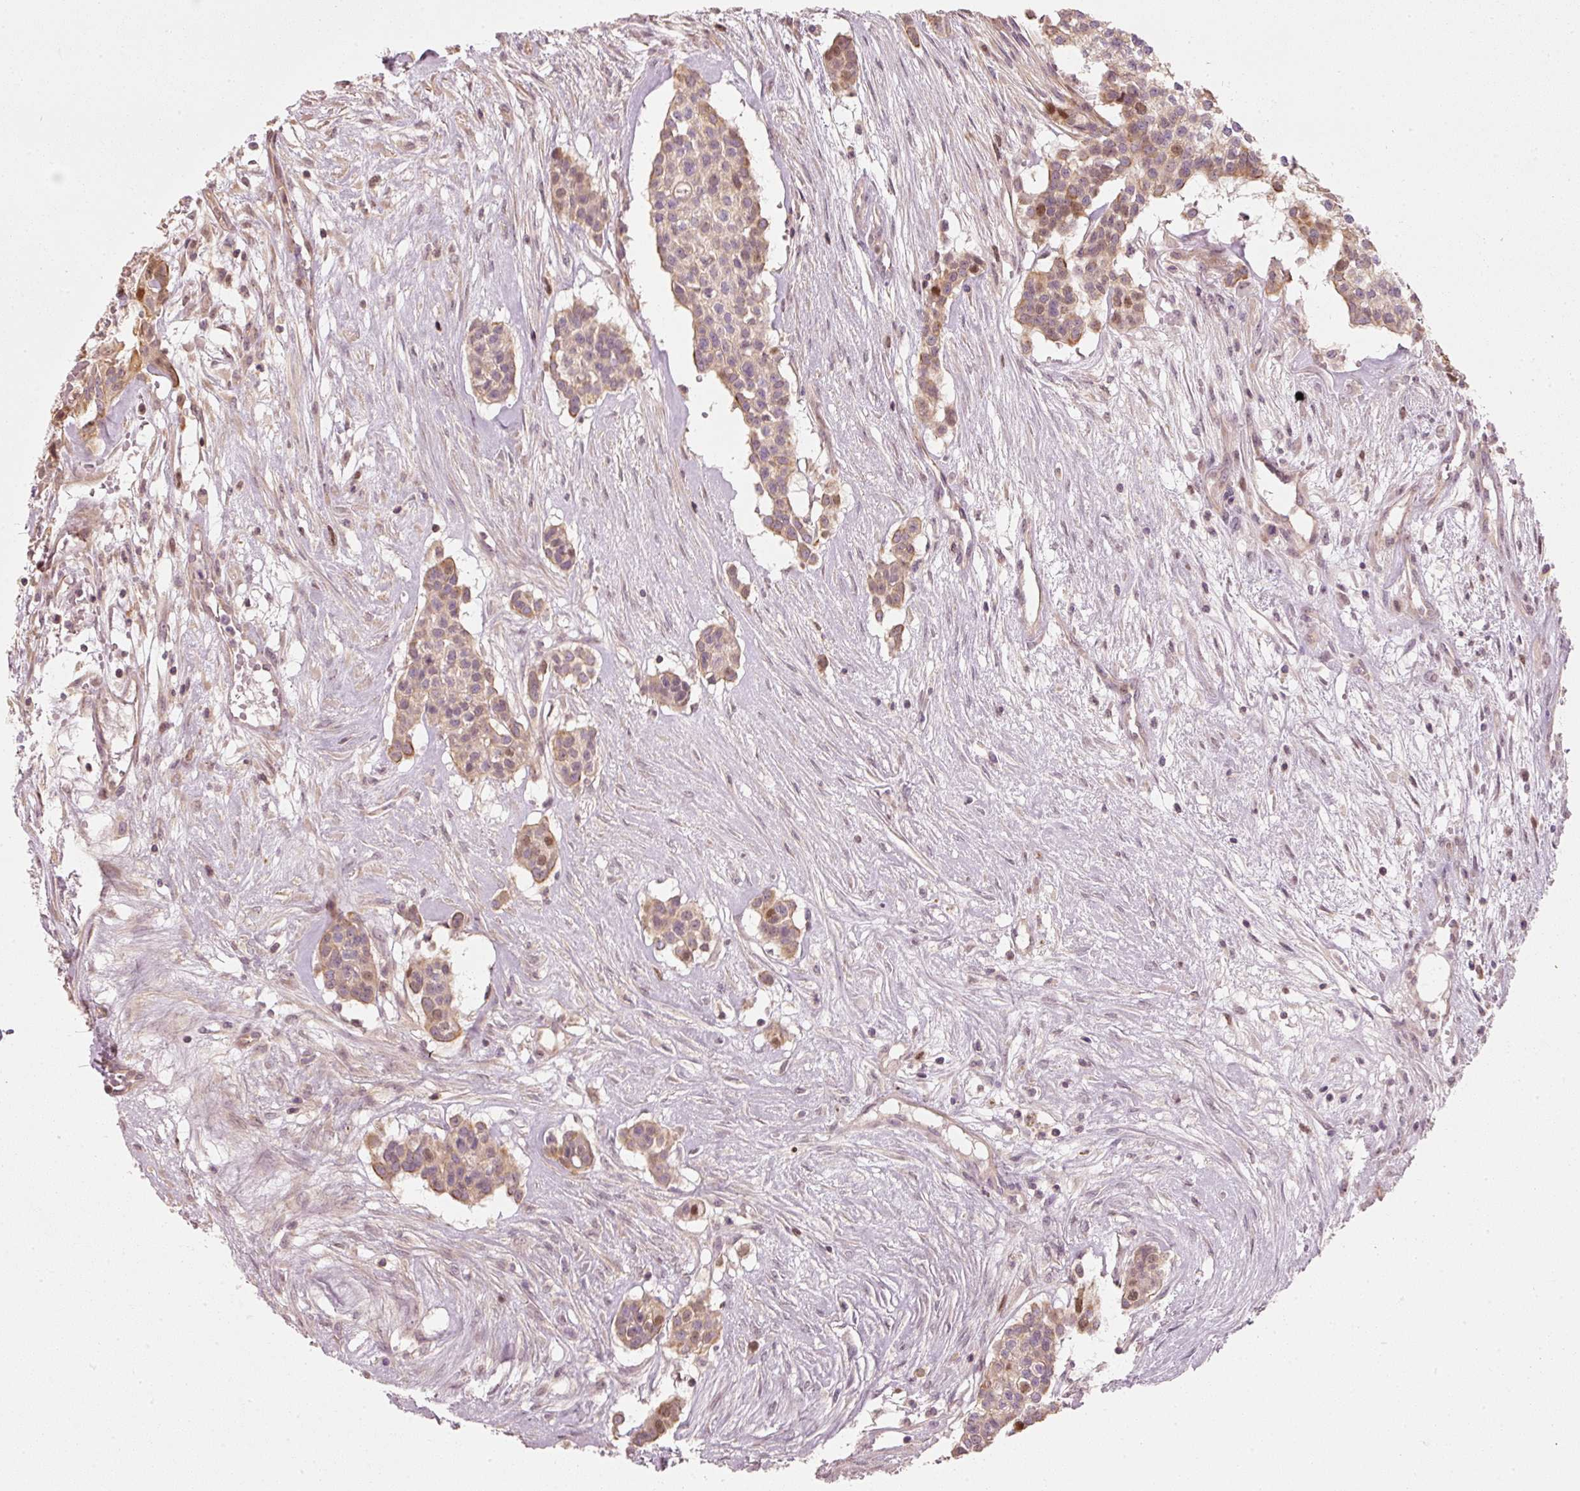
{"staining": {"intensity": "weak", "quantity": "25%-75%", "location": "cytoplasmic/membranous,nuclear"}, "tissue": "head and neck cancer", "cell_type": "Tumor cells", "image_type": "cancer", "snomed": [{"axis": "morphology", "description": "Adenocarcinoma, NOS"}, {"axis": "topography", "description": "Head-Neck"}], "caption": "Approximately 25%-75% of tumor cells in adenocarcinoma (head and neck) show weak cytoplasmic/membranous and nuclear protein positivity as visualized by brown immunohistochemical staining.", "gene": "TREX2", "patient": {"sex": "male", "age": 81}}